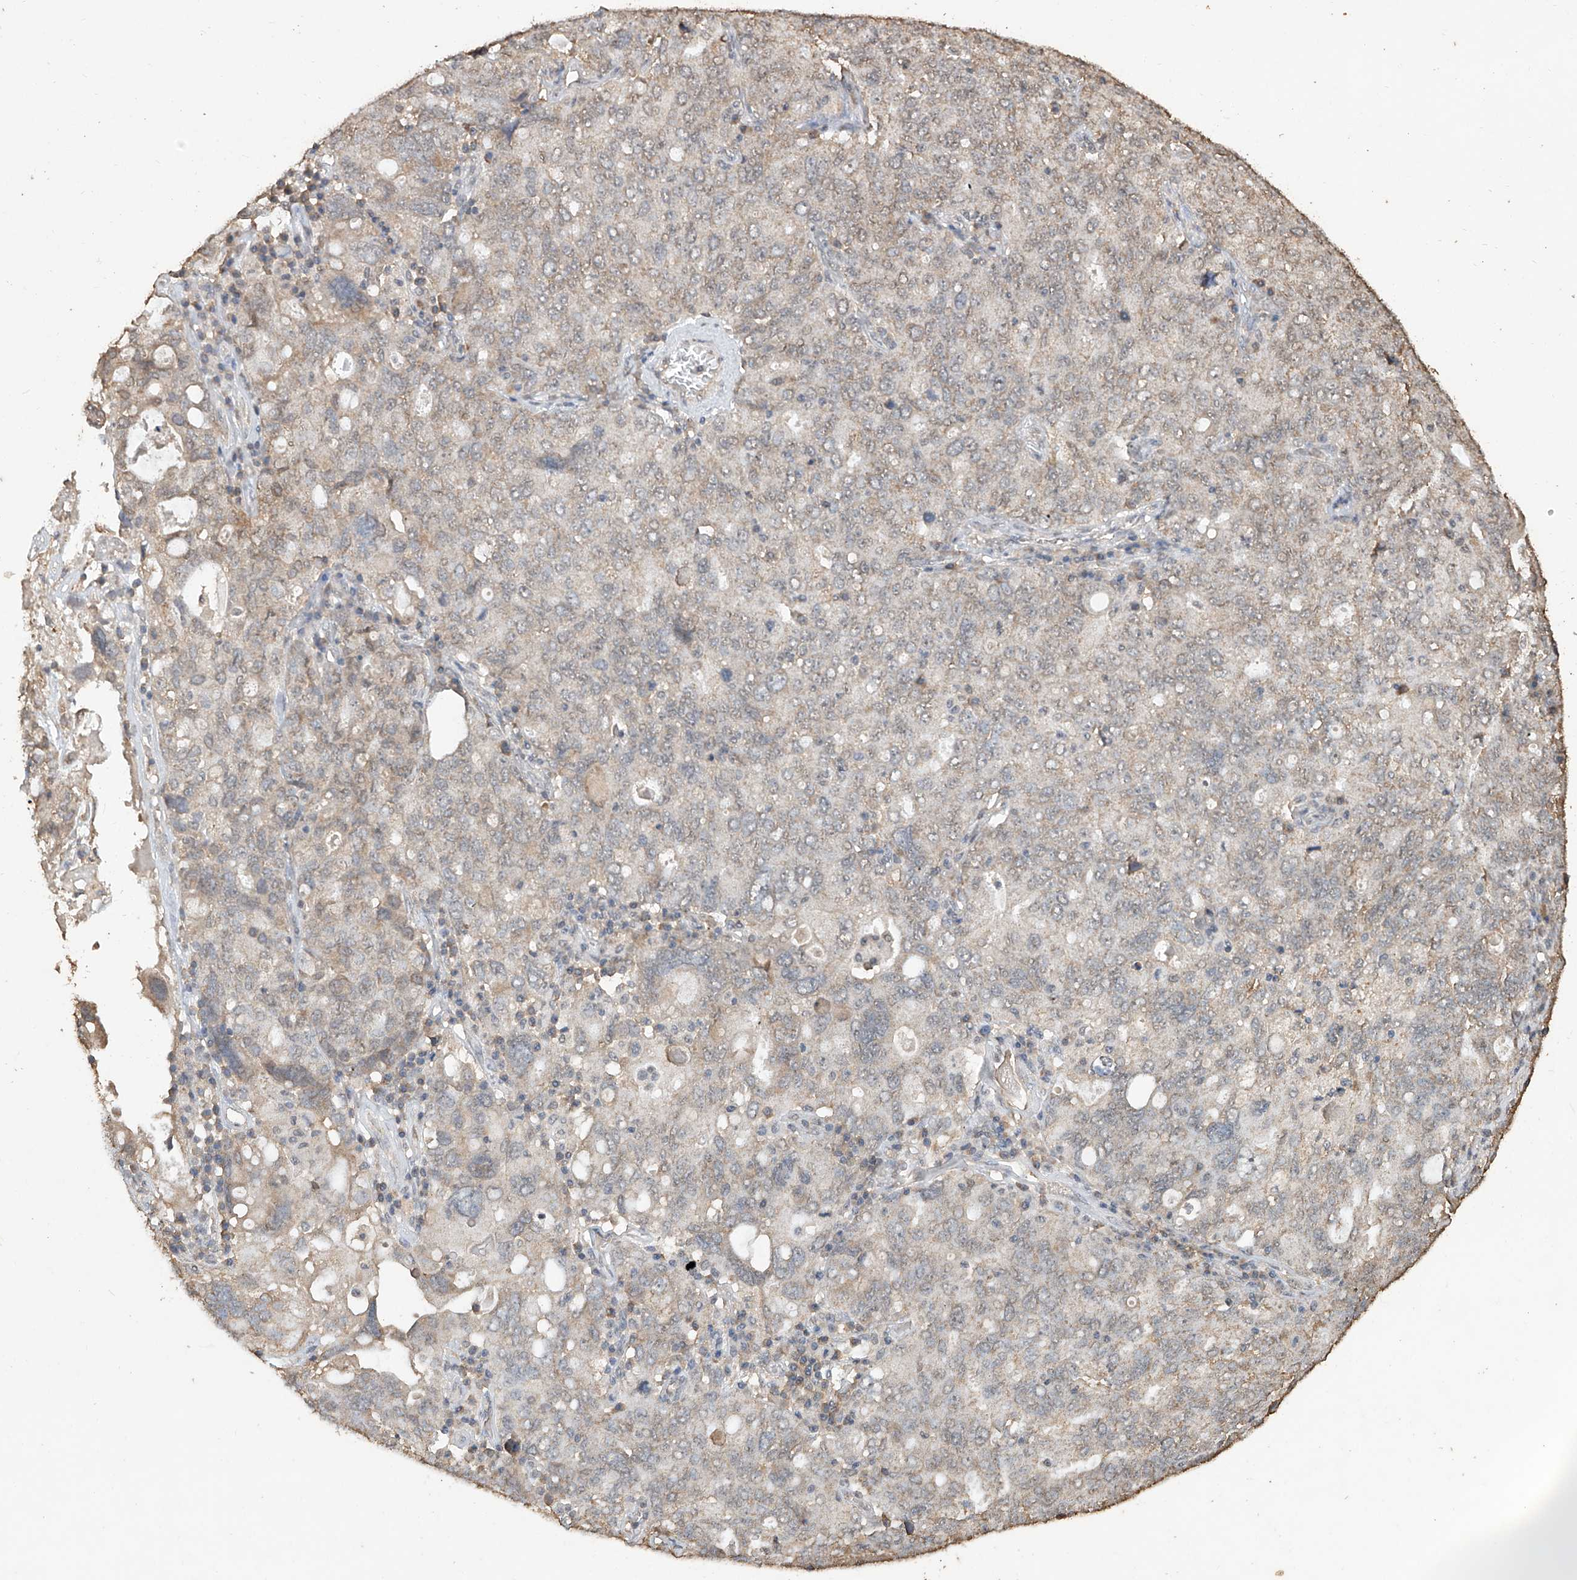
{"staining": {"intensity": "negative", "quantity": "none", "location": "none"}, "tissue": "ovarian cancer", "cell_type": "Tumor cells", "image_type": "cancer", "snomed": [{"axis": "morphology", "description": "Carcinoma, endometroid"}, {"axis": "topography", "description": "Ovary"}], "caption": "Tumor cells show no significant protein staining in ovarian endometroid carcinoma.", "gene": "ELOVL1", "patient": {"sex": "female", "age": 62}}